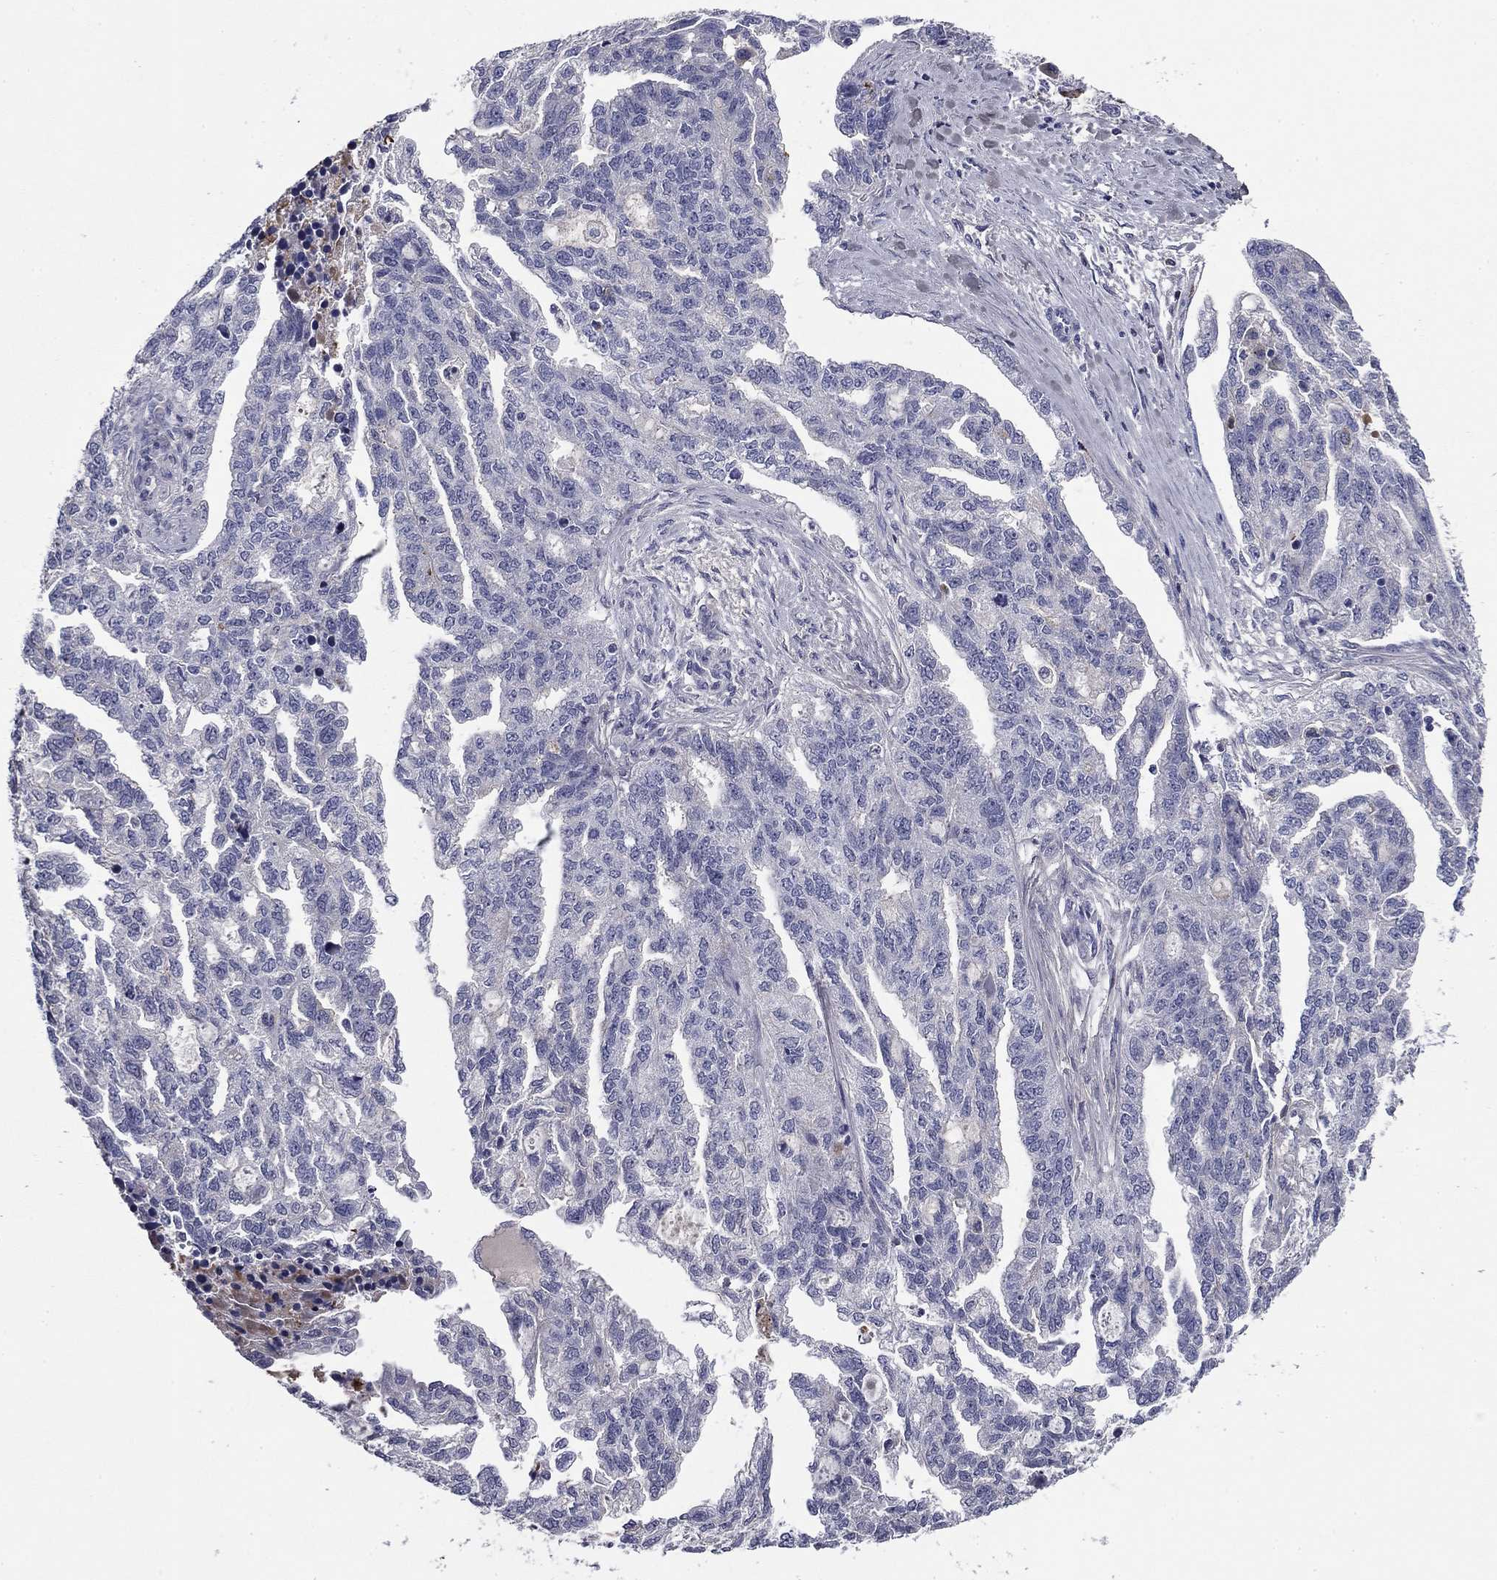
{"staining": {"intensity": "negative", "quantity": "none", "location": "none"}, "tissue": "ovarian cancer", "cell_type": "Tumor cells", "image_type": "cancer", "snomed": [{"axis": "morphology", "description": "Cystadenocarcinoma, serous, NOS"}, {"axis": "topography", "description": "Ovary"}], "caption": "There is no significant expression in tumor cells of ovarian cancer (serous cystadenocarcinoma).", "gene": "COL2A1", "patient": {"sex": "female", "age": 51}}